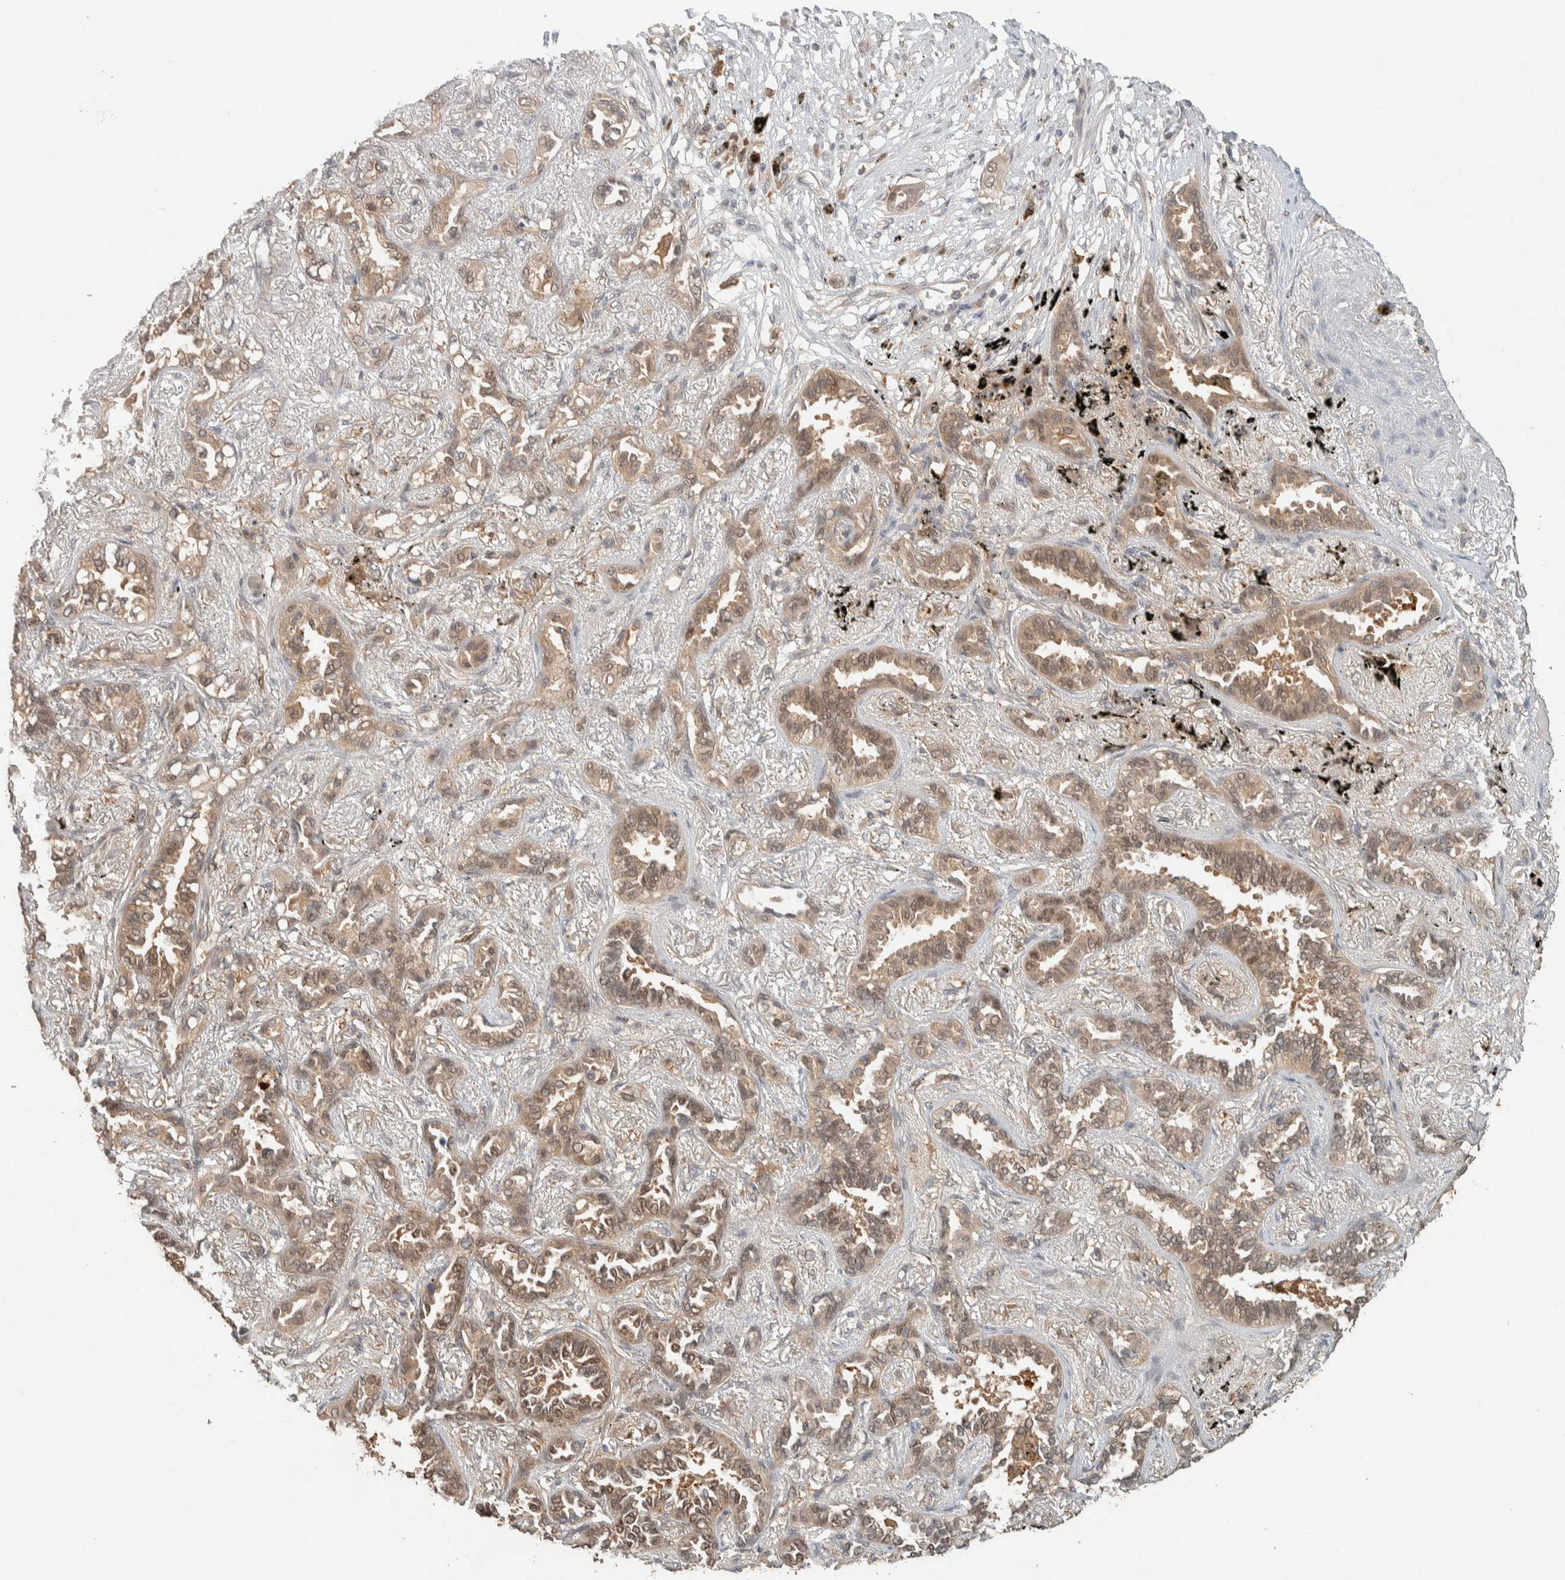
{"staining": {"intensity": "weak", "quantity": ">75%", "location": "cytoplasmic/membranous,nuclear"}, "tissue": "lung cancer", "cell_type": "Tumor cells", "image_type": "cancer", "snomed": [{"axis": "morphology", "description": "Adenocarcinoma, NOS"}, {"axis": "topography", "description": "Lung"}], "caption": "Weak cytoplasmic/membranous and nuclear staining is seen in approximately >75% of tumor cells in lung cancer (adenocarcinoma).", "gene": "ZNF567", "patient": {"sex": "male", "age": 59}}